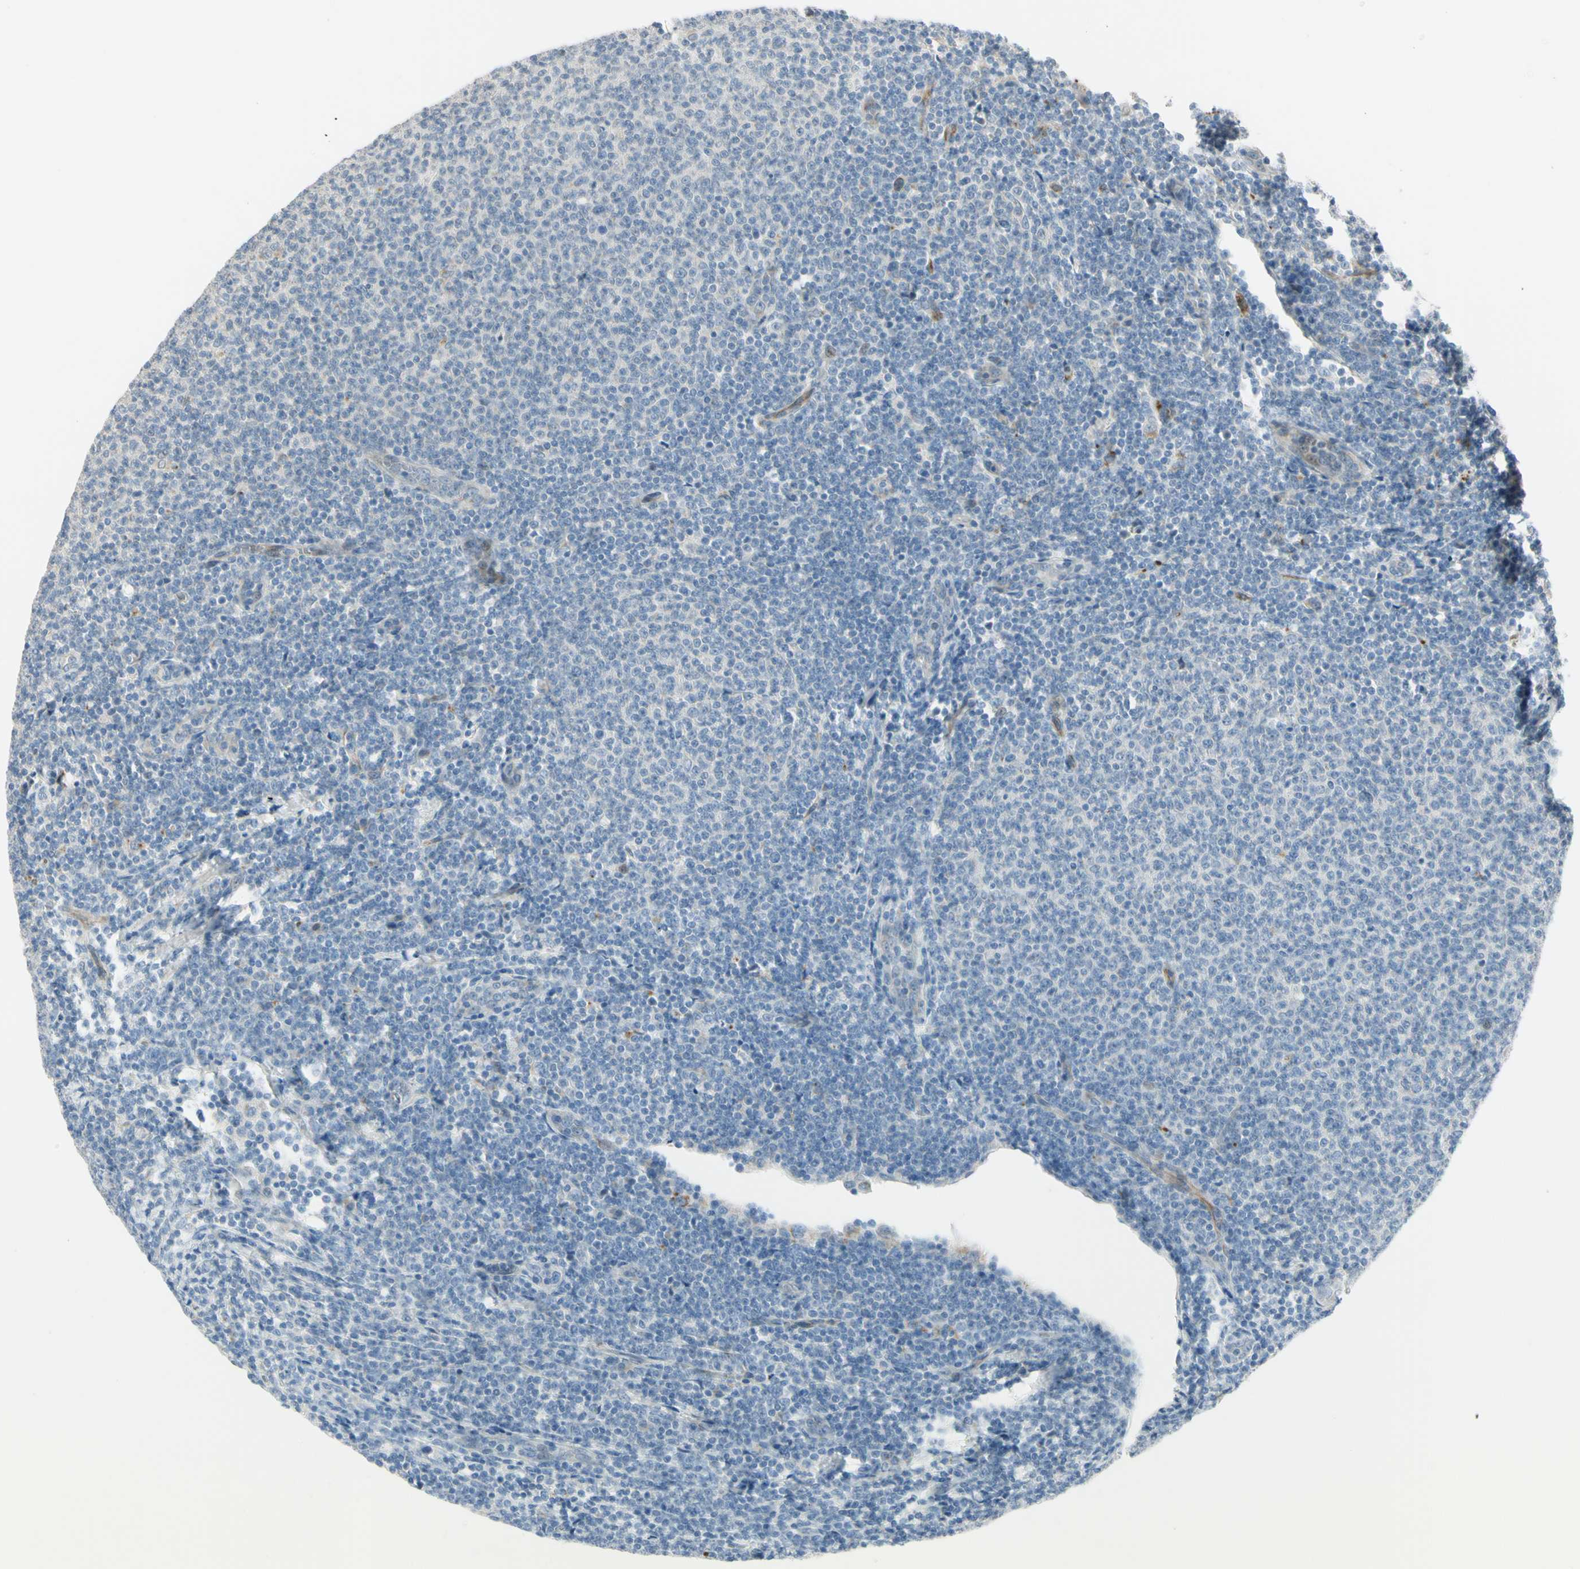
{"staining": {"intensity": "negative", "quantity": "none", "location": "none"}, "tissue": "lymphoma", "cell_type": "Tumor cells", "image_type": "cancer", "snomed": [{"axis": "morphology", "description": "Malignant lymphoma, non-Hodgkin's type, Low grade"}, {"axis": "topography", "description": "Lymph node"}], "caption": "Low-grade malignant lymphoma, non-Hodgkin's type stained for a protein using immunohistochemistry displays no staining tumor cells.", "gene": "NDFIP1", "patient": {"sex": "male", "age": 66}}